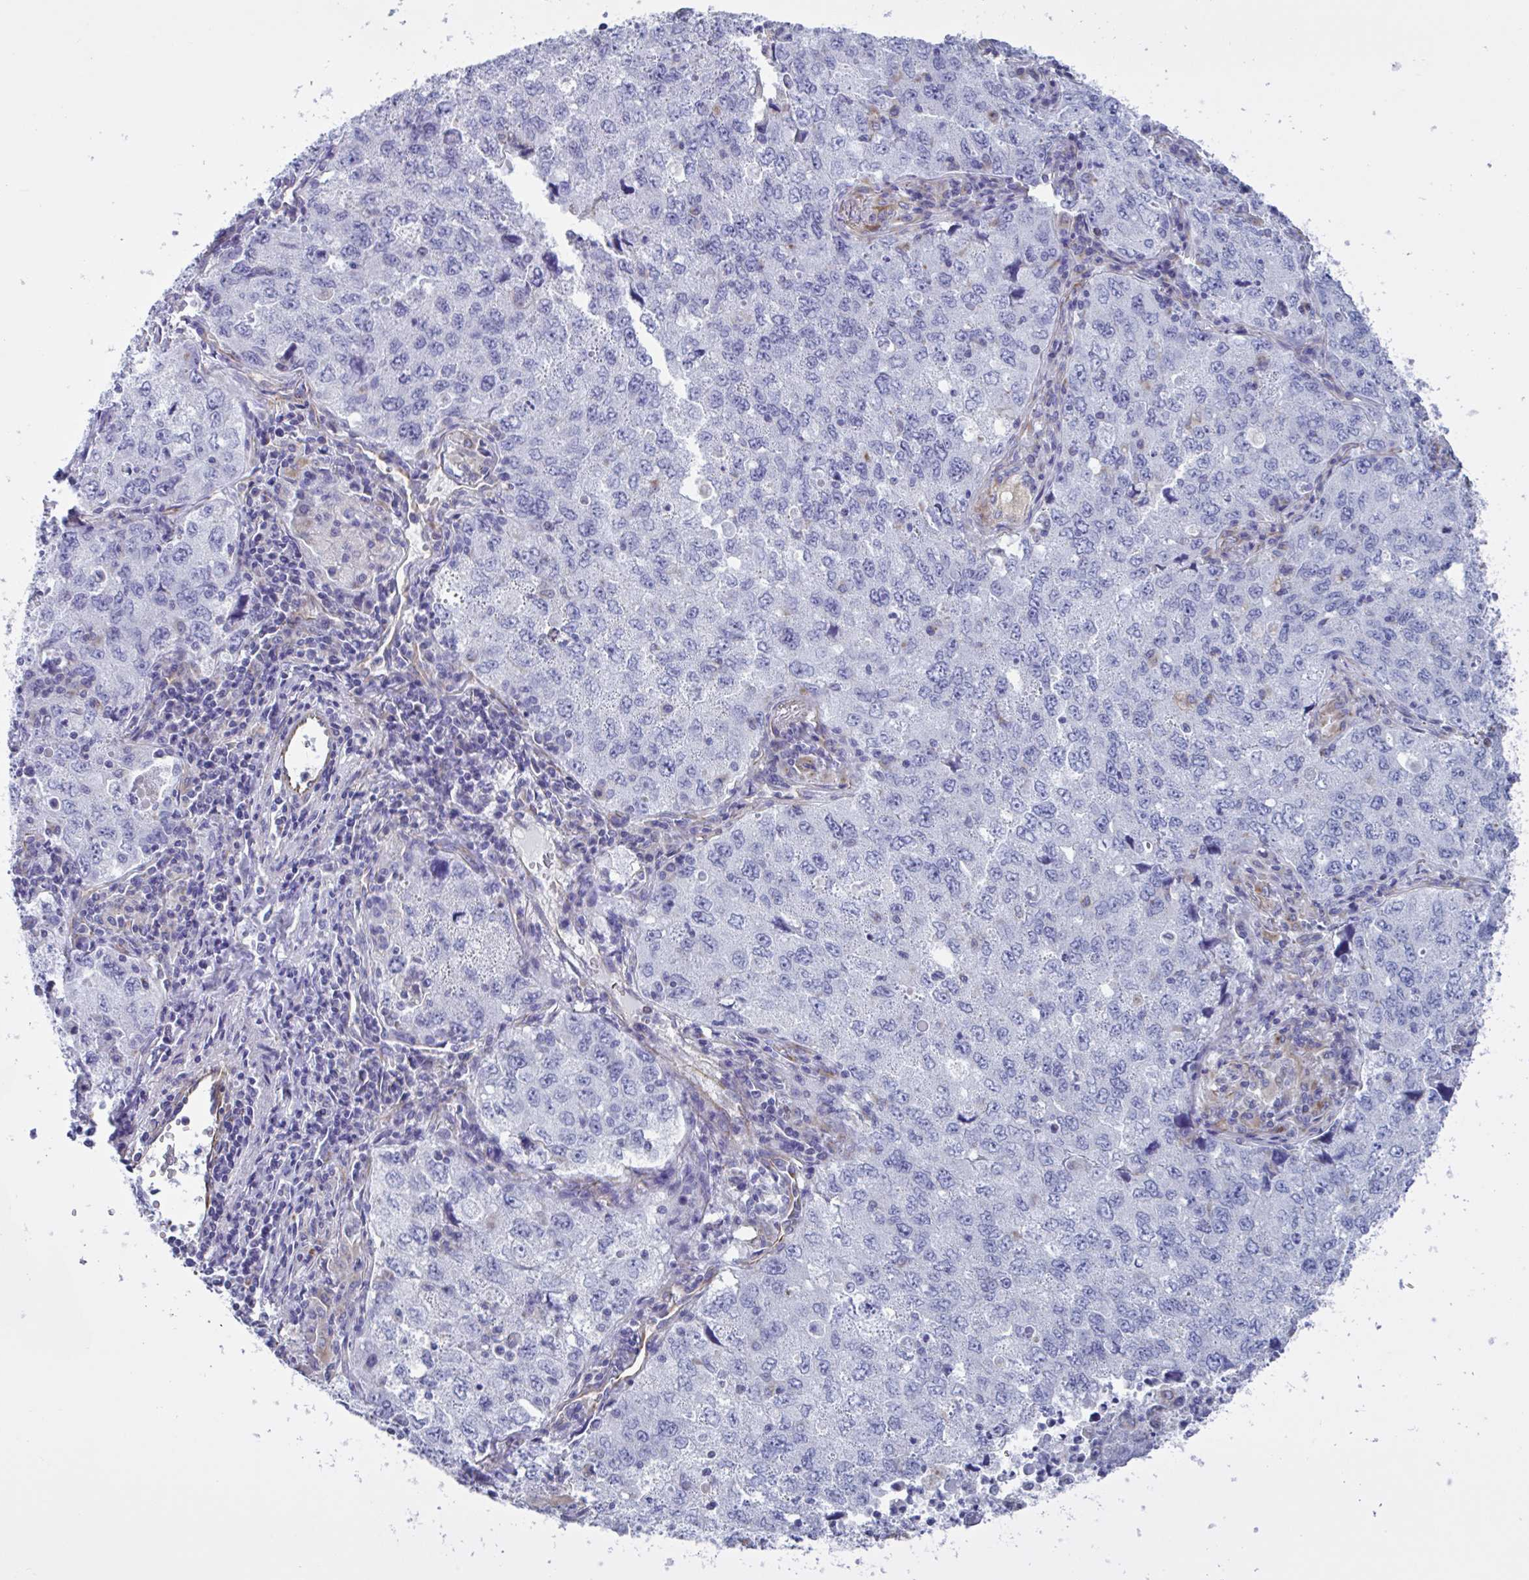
{"staining": {"intensity": "negative", "quantity": "none", "location": "none"}, "tissue": "lung cancer", "cell_type": "Tumor cells", "image_type": "cancer", "snomed": [{"axis": "morphology", "description": "Adenocarcinoma, NOS"}, {"axis": "topography", "description": "Lung"}], "caption": "Immunohistochemical staining of human lung adenocarcinoma demonstrates no significant expression in tumor cells.", "gene": "TMEM86B", "patient": {"sex": "female", "age": 57}}